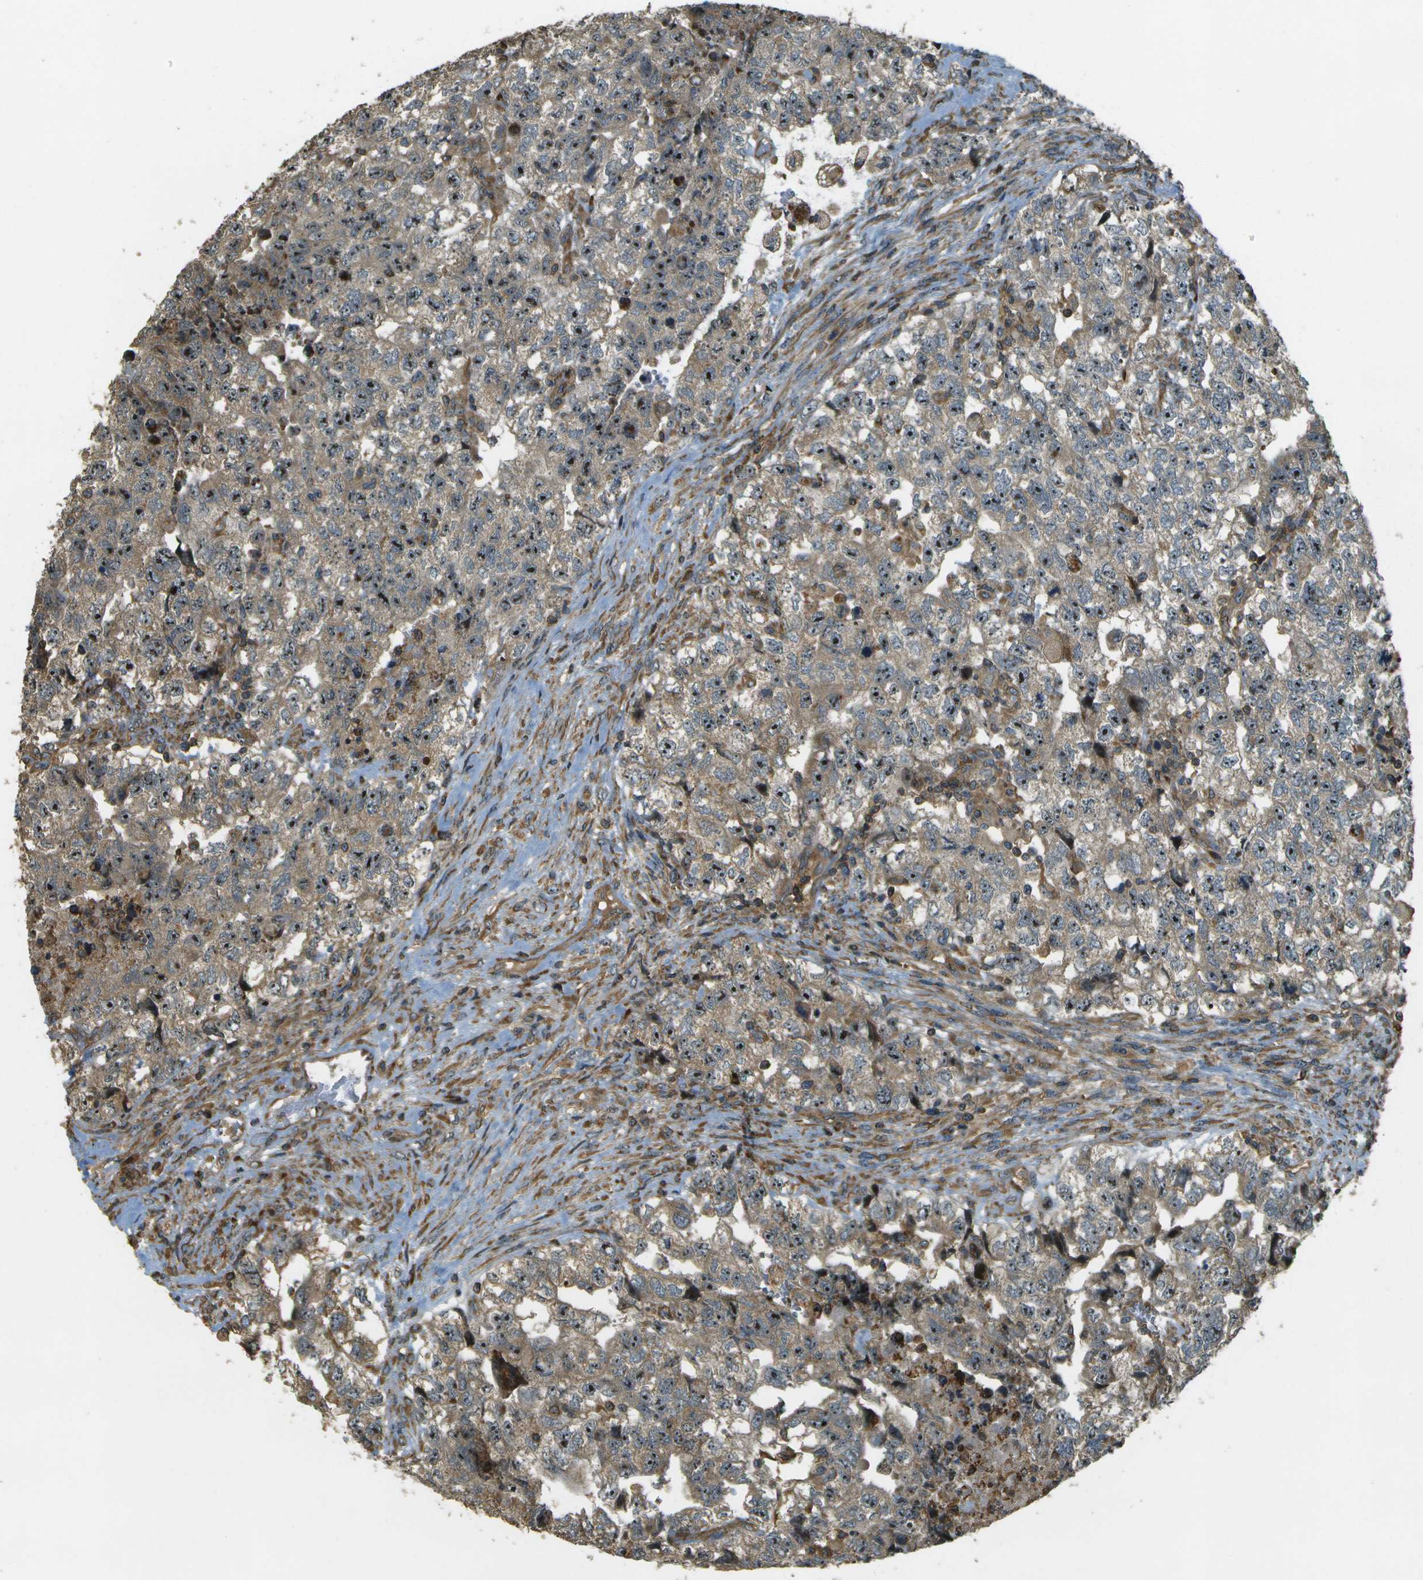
{"staining": {"intensity": "strong", "quantity": ">75%", "location": "cytoplasmic/membranous,nuclear"}, "tissue": "testis cancer", "cell_type": "Tumor cells", "image_type": "cancer", "snomed": [{"axis": "morphology", "description": "Carcinoma, Embryonal, NOS"}, {"axis": "topography", "description": "Testis"}], "caption": "Tumor cells demonstrate strong cytoplasmic/membranous and nuclear positivity in approximately >75% of cells in embryonal carcinoma (testis).", "gene": "LRP12", "patient": {"sex": "male", "age": 36}}